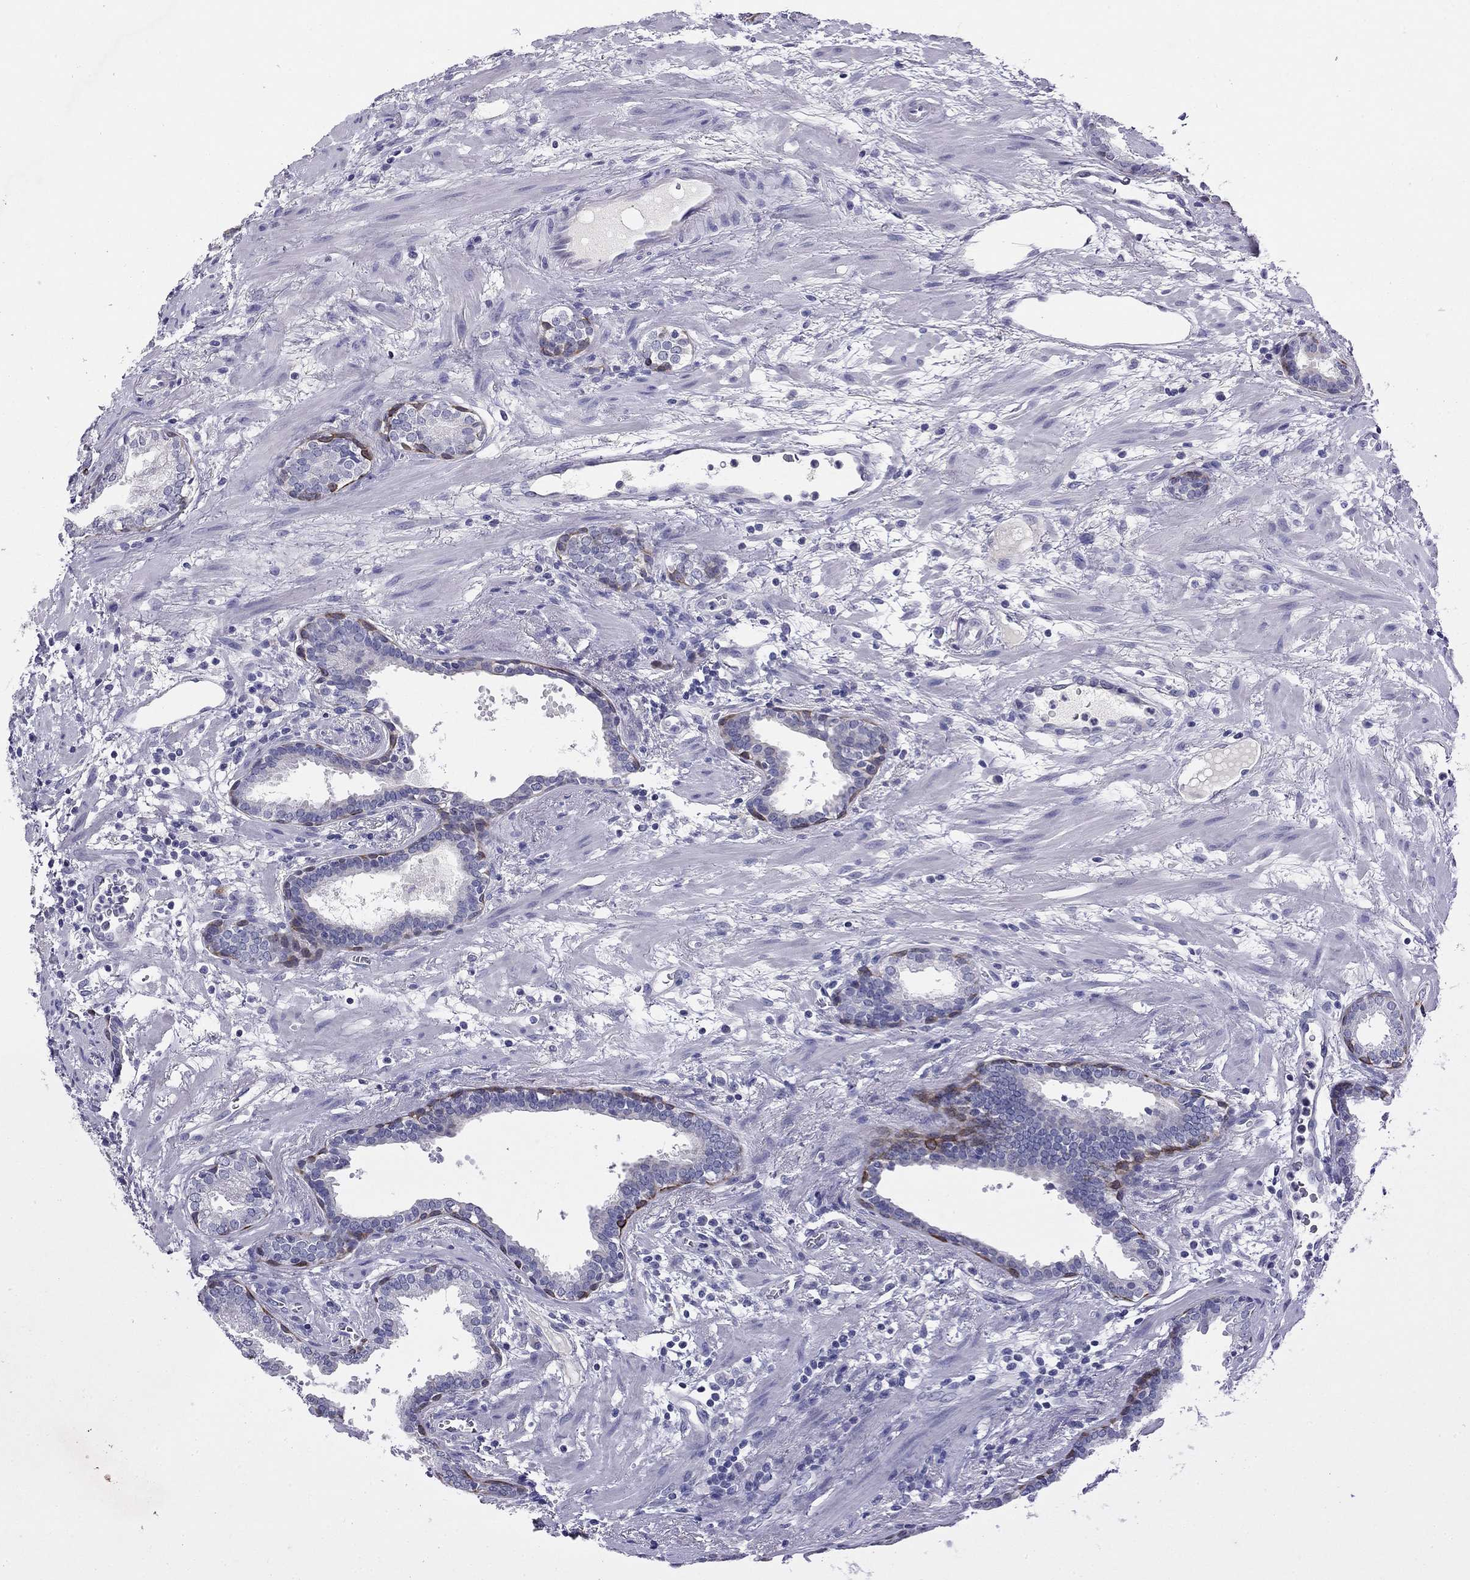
{"staining": {"intensity": "negative", "quantity": "none", "location": "none"}, "tissue": "prostate cancer", "cell_type": "Tumor cells", "image_type": "cancer", "snomed": [{"axis": "morphology", "description": "Adenocarcinoma, NOS"}, {"axis": "topography", "description": "Prostate"}], "caption": "Tumor cells show no significant staining in prostate cancer (adenocarcinoma).", "gene": "CAPNS2", "patient": {"sex": "male", "age": 66}}